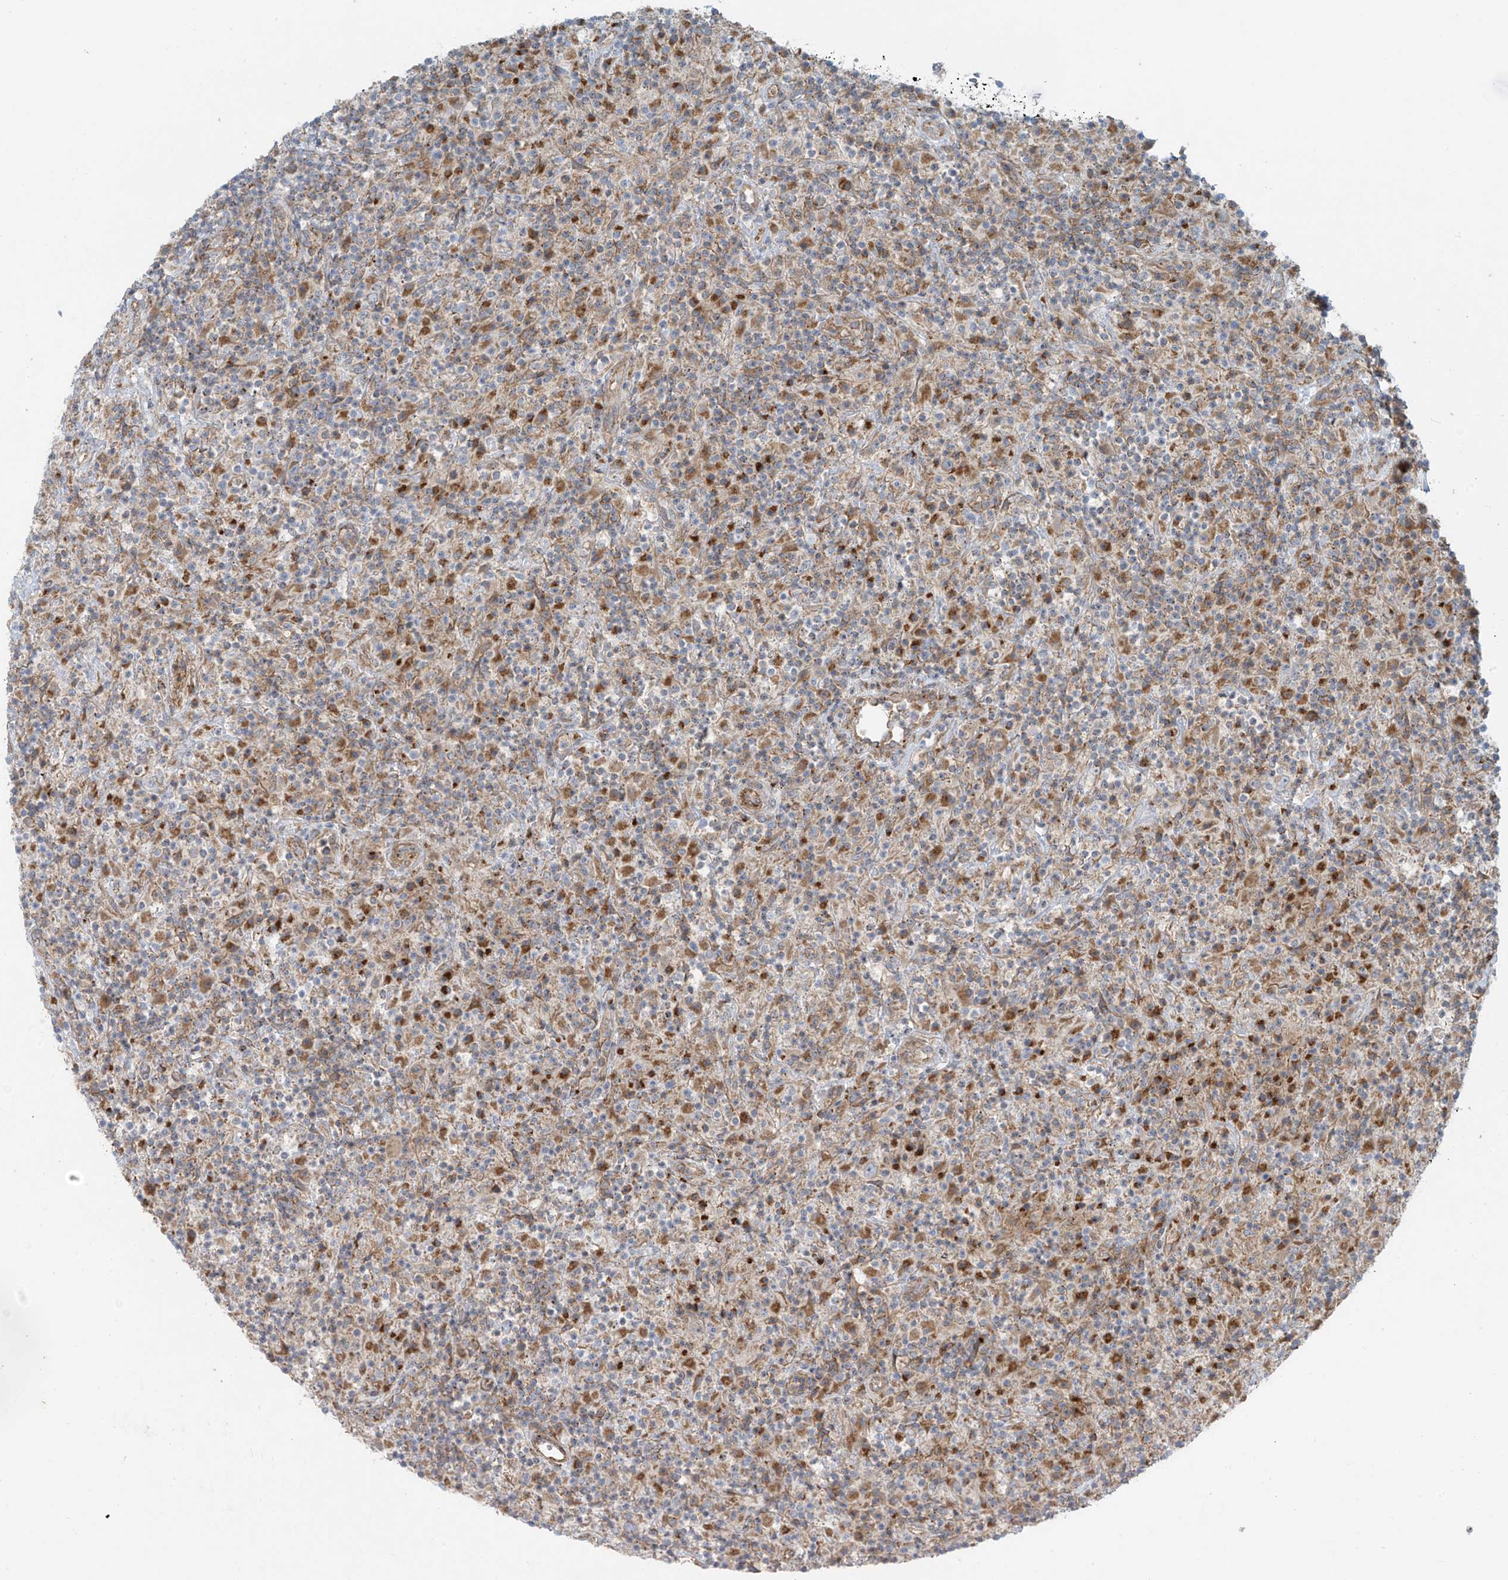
{"staining": {"intensity": "negative", "quantity": "none", "location": "none"}, "tissue": "lymphoma", "cell_type": "Tumor cells", "image_type": "cancer", "snomed": [{"axis": "morphology", "description": "Hodgkin's disease, NOS"}, {"axis": "topography", "description": "Lymph node"}], "caption": "There is no significant expression in tumor cells of Hodgkin's disease.", "gene": "LZTS3", "patient": {"sex": "male", "age": 70}}